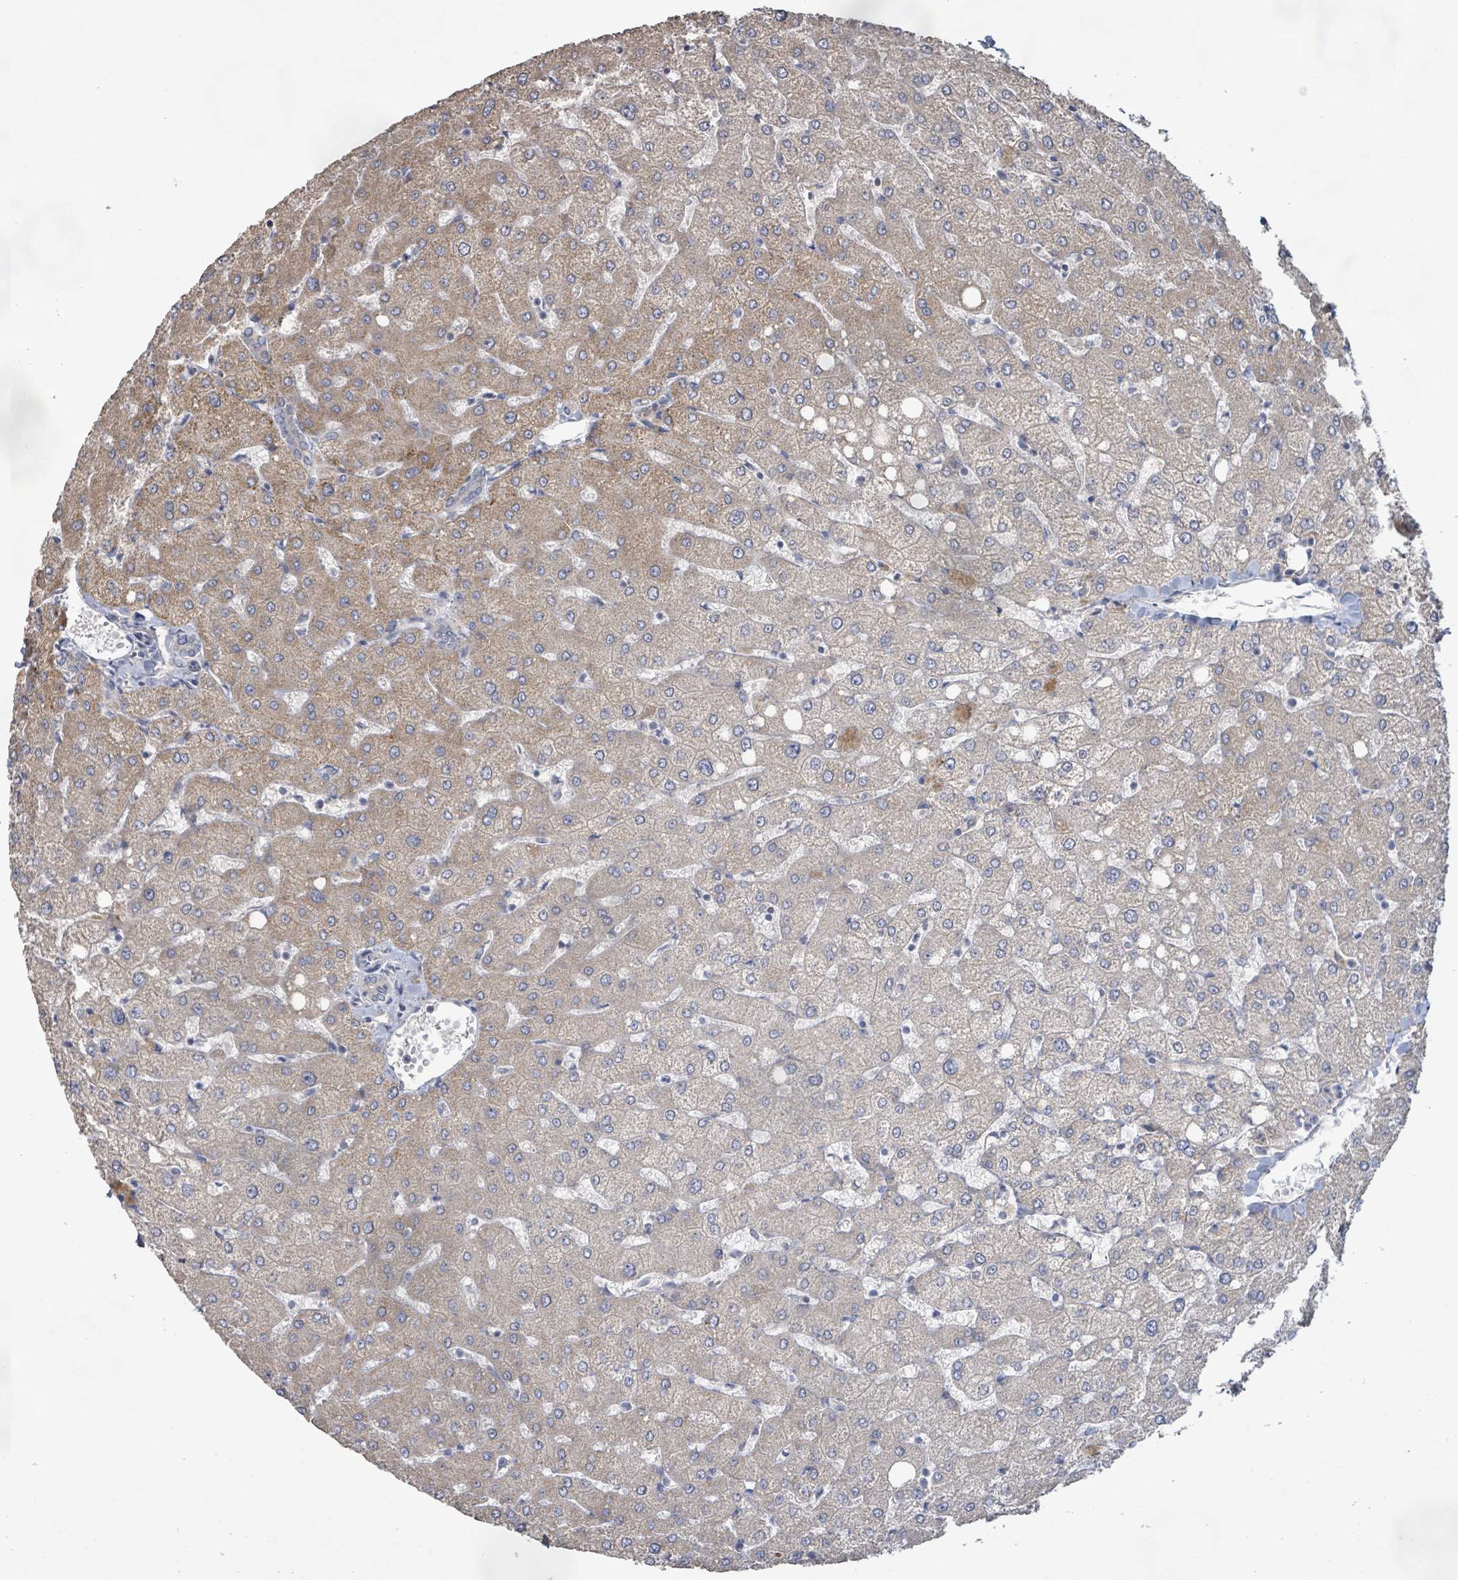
{"staining": {"intensity": "negative", "quantity": "none", "location": "none"}, "tissue": "liver", "cell_type": "Cholangiocytes", "image_type": "normal", "snomed": [{"axis": "morphology", "description": "Normal tissue, NOS"}, {"axis": "topography", "description": "Liver"}], "caption": "Histopathology image shows no protein positivity in cholangiocytes of normal liver.", "gene": "KCNS2", "patient": {"sex": "female", "age": 54}}